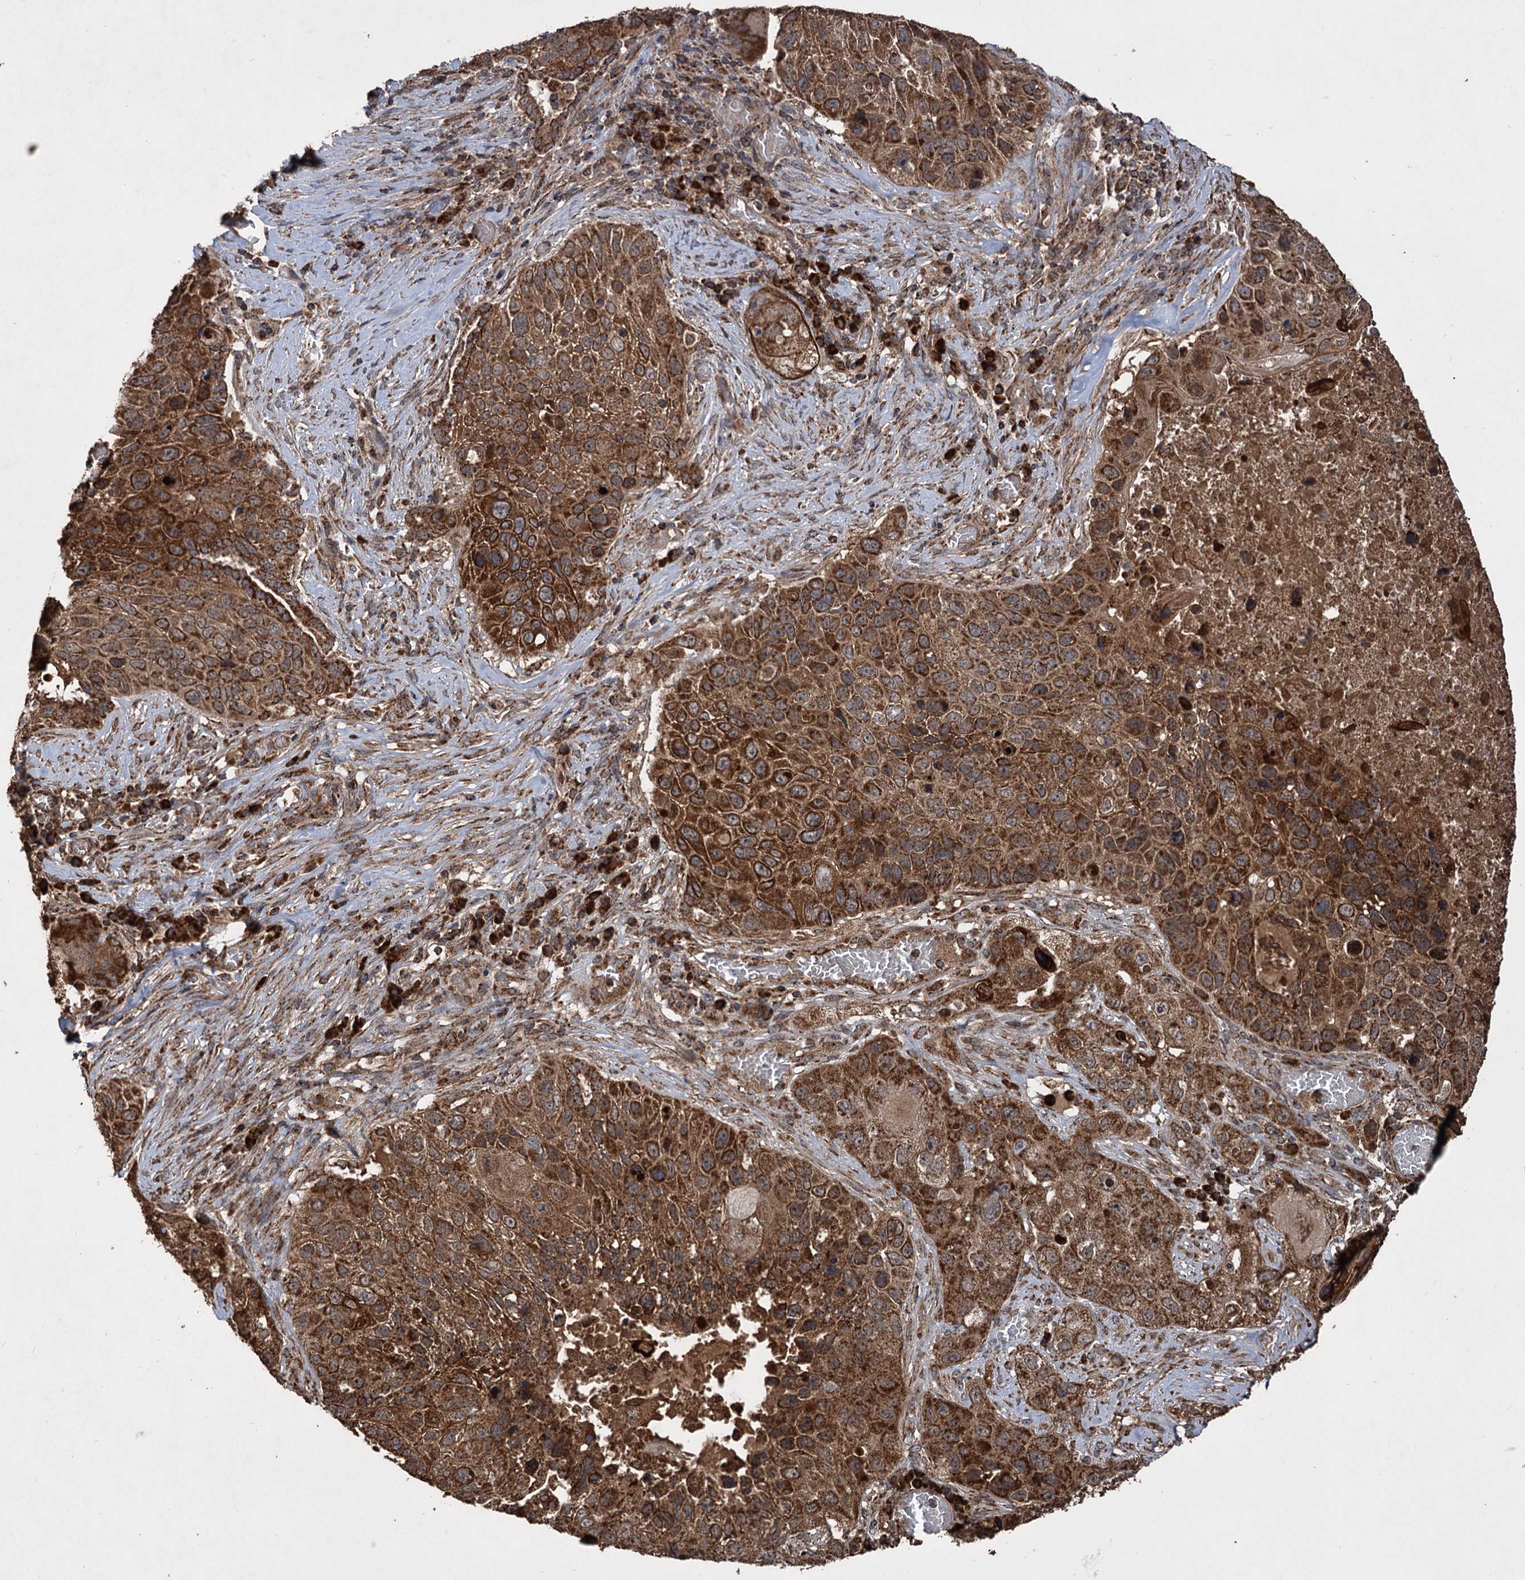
{"staining": {"intensity": "strong", "quantity": ">75%", "location": "cytoplasmic/membranous"}, "tissue": "lung cancer", "cell_type": "Tumor cells", "image_type": "cancer", "snomed": [{"axis": "morphology", "description": "Squamous cell carcinoma, NOS"}, {"axis": "topography", "description": "Lung"}], "caption": "This histopathology image exhibits lung cancer stained with immunohistochemistry to label a protein in brown. The cytoplasmic/membranous of tumor cells show strong positivity for the protein. Nuclei are counter-stained blue.", "gene": "IPO4", "patient": {"sex": "male", "age": 61}}